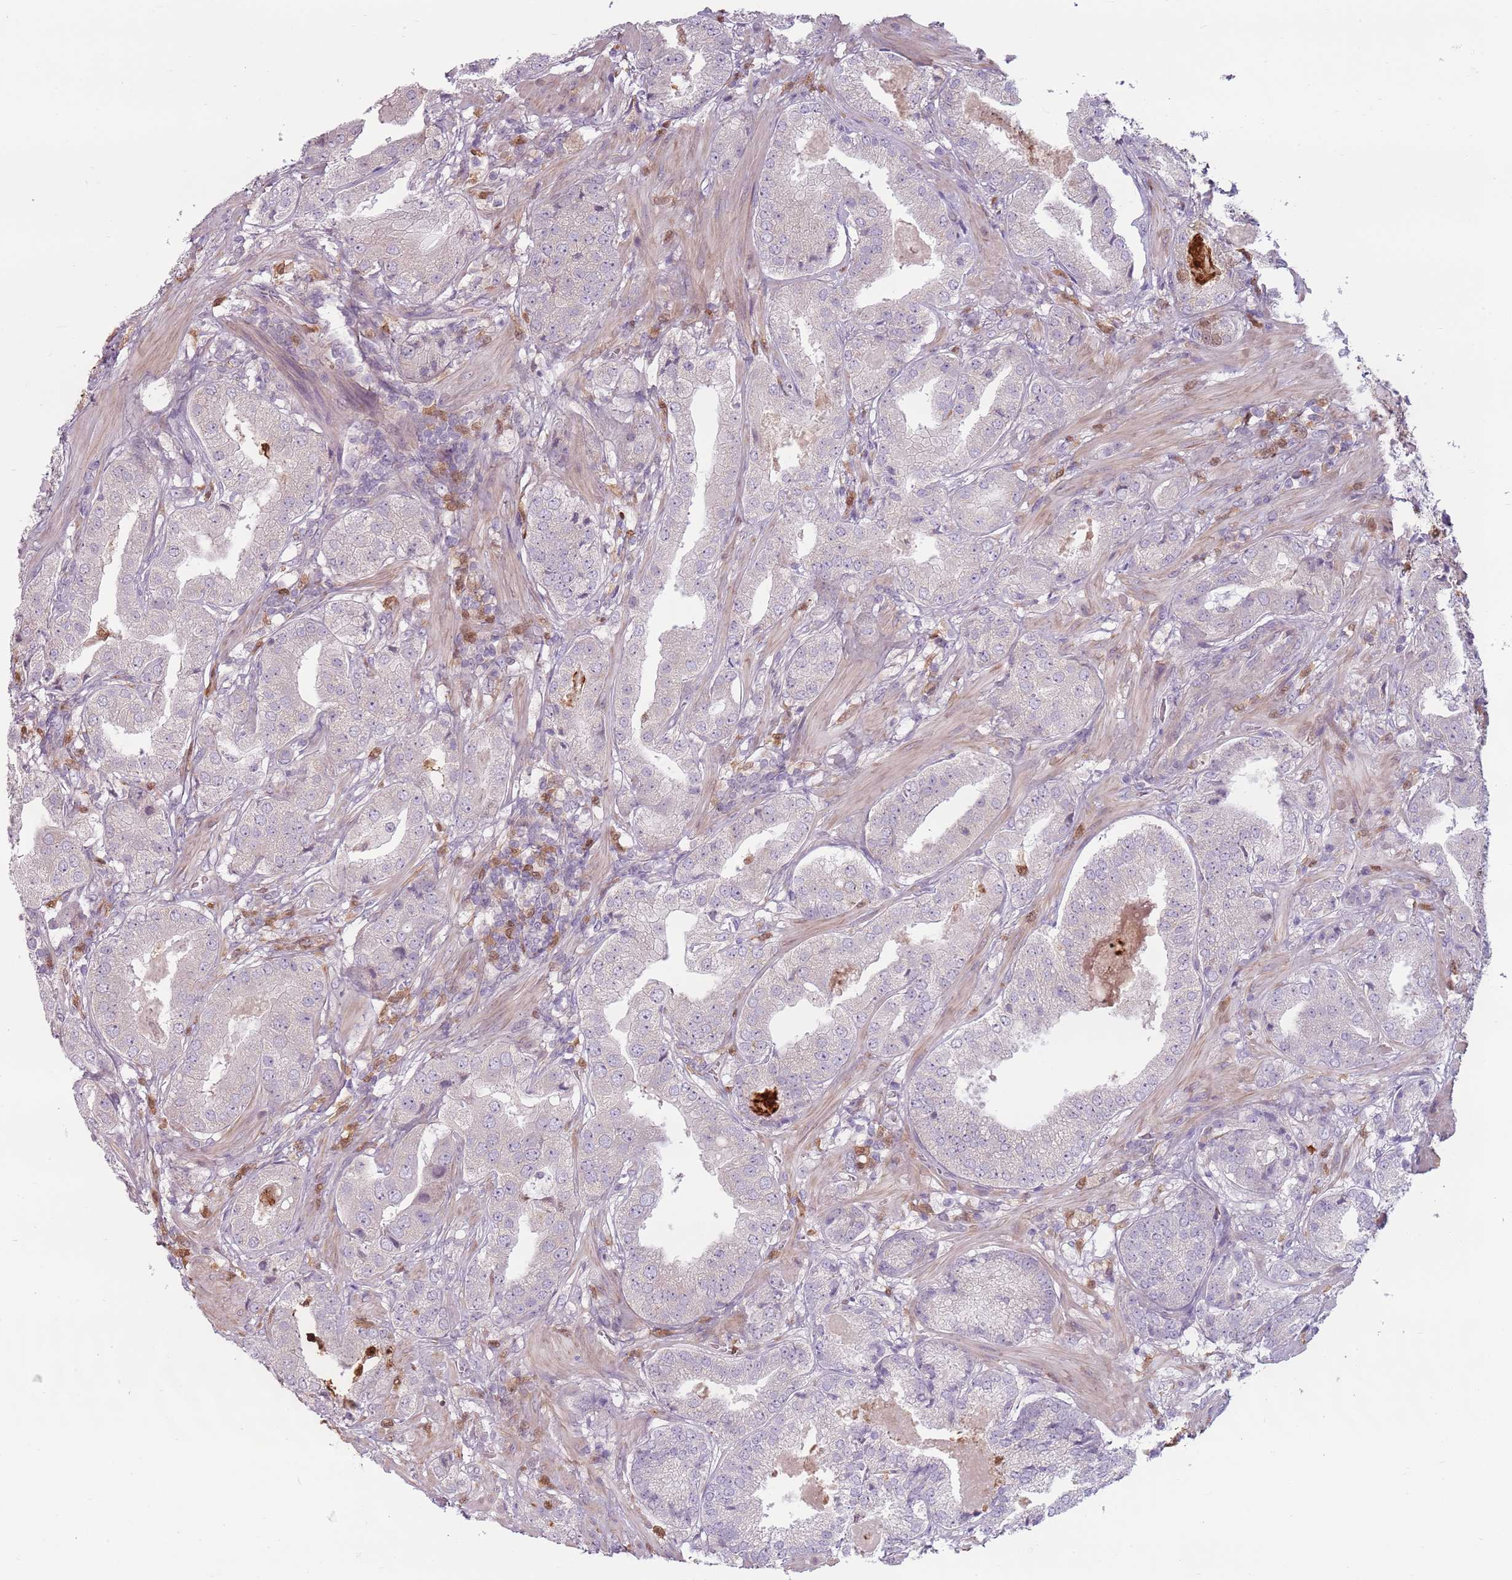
{"staining": {"intensity": "negative", "quantity": "none", "location": "none"}, "tissue": "prostate cancer", "cell_type": "Tumor cells", "image_type": "cancer", "snomed": [{"axis": "morphology", "description": "Adenocarcinoma, High grade"}, {"axis": "topography", "description": "Prostate"}], "caption": "High power microscopy image of an immunohistochemistry histopathology image of adenocarcinoma (high-grade) (prostate), revealing no significant expression in tumor cells. (DAB (3,3'-diaminobenzidine) immunohistochemistry with hematoxylin counter stain).", "gene": "SPAG4", "patient": {"sex": "male", "age": 63}}